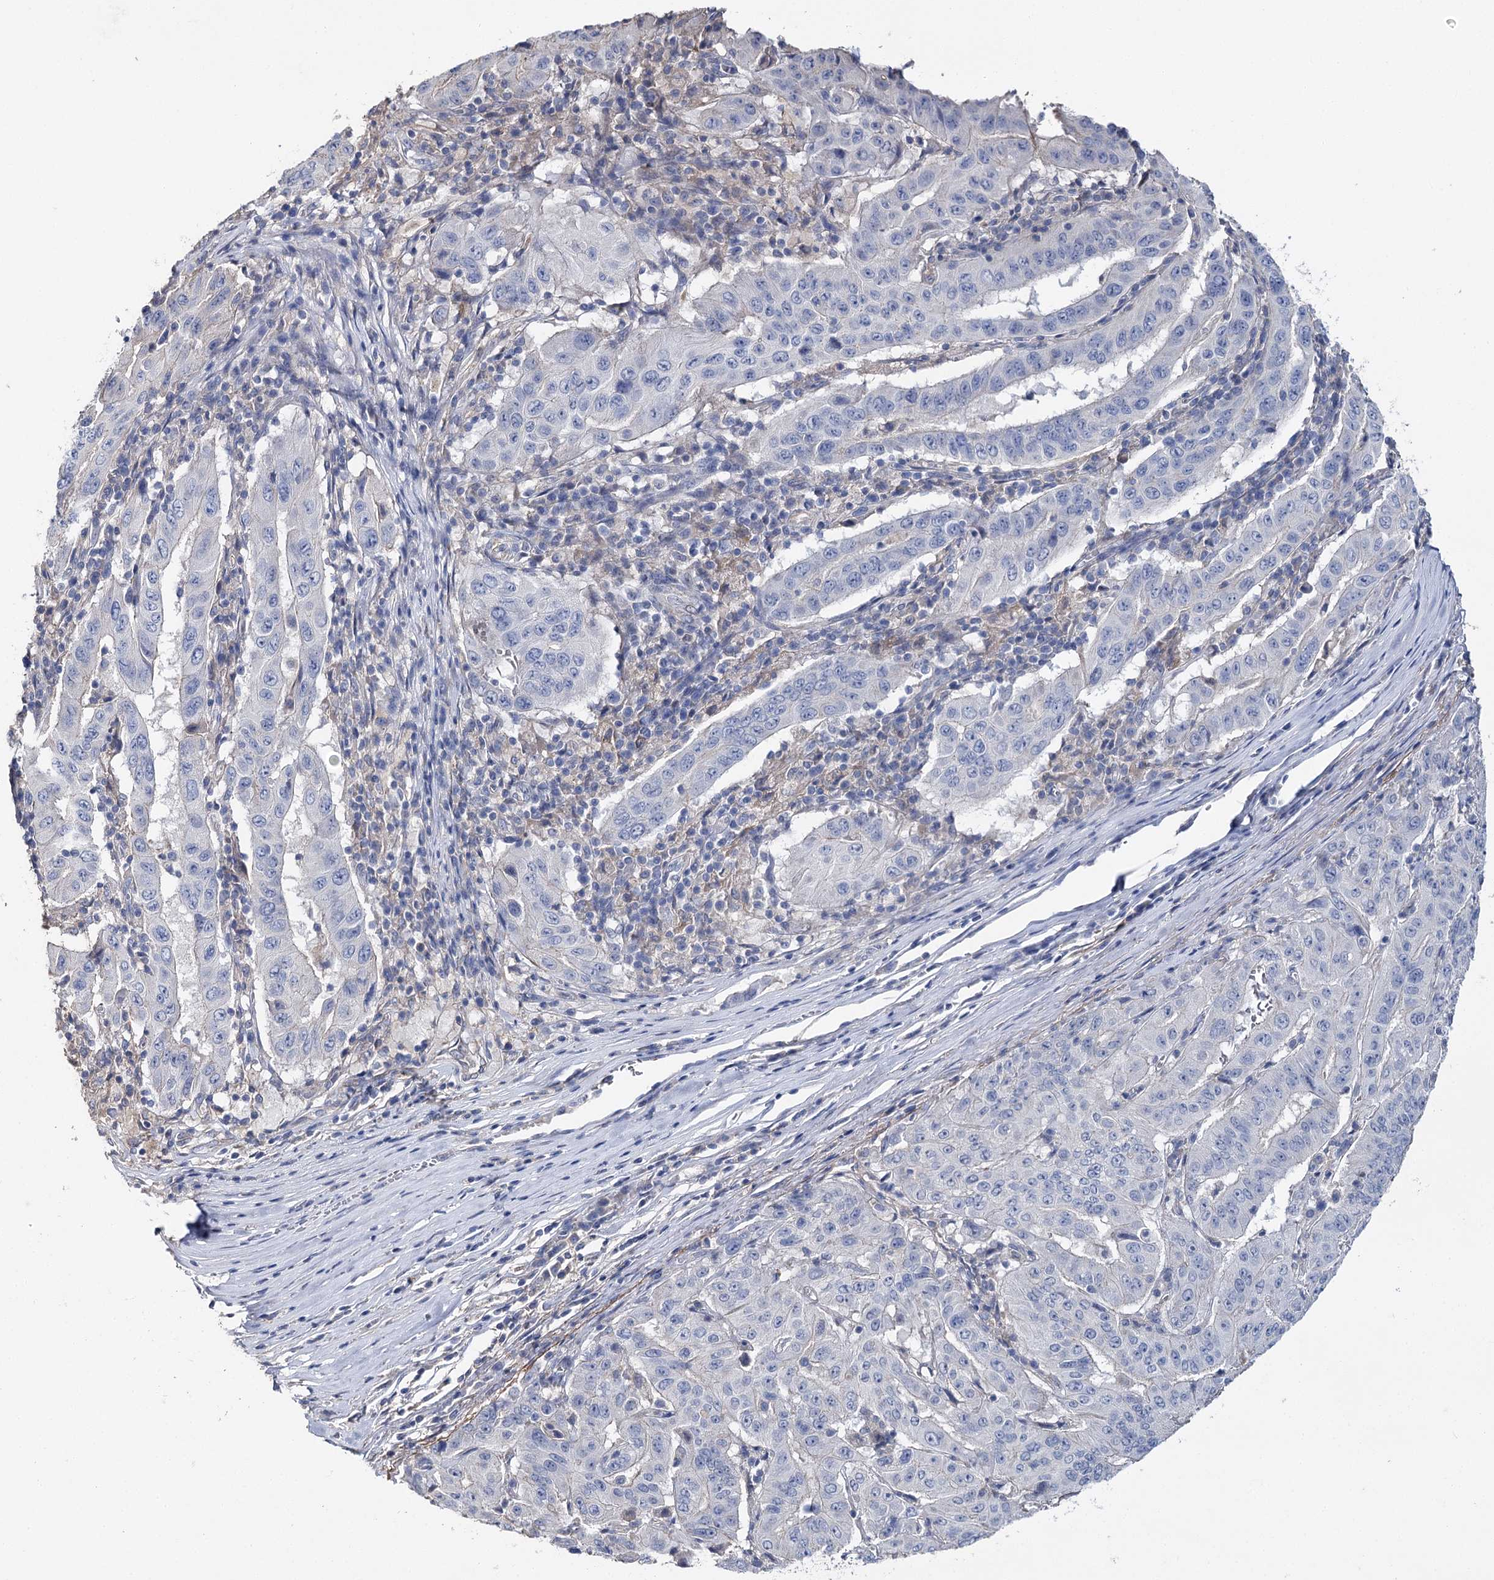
{"staining": {"intensity": "negative", "quantity": "none", "location": "none"}, "tissue": "pancreatic cancer", "cell_type": "Tumor cells", "image_type": "cancer", "snomed": [{"axis": "morphology", "description": "Adenocarcinoma, NOS"}, {"axis": "topography", "description": "Pancreas"}], "caption": "Pancreatic cancer (adenocarcinoma) stained for a protein using immunohistochemistry (IHC) reveals no positivity tumor cells.", "gene": "EPYC", "patient": {"sex": "male", "age": 63}}